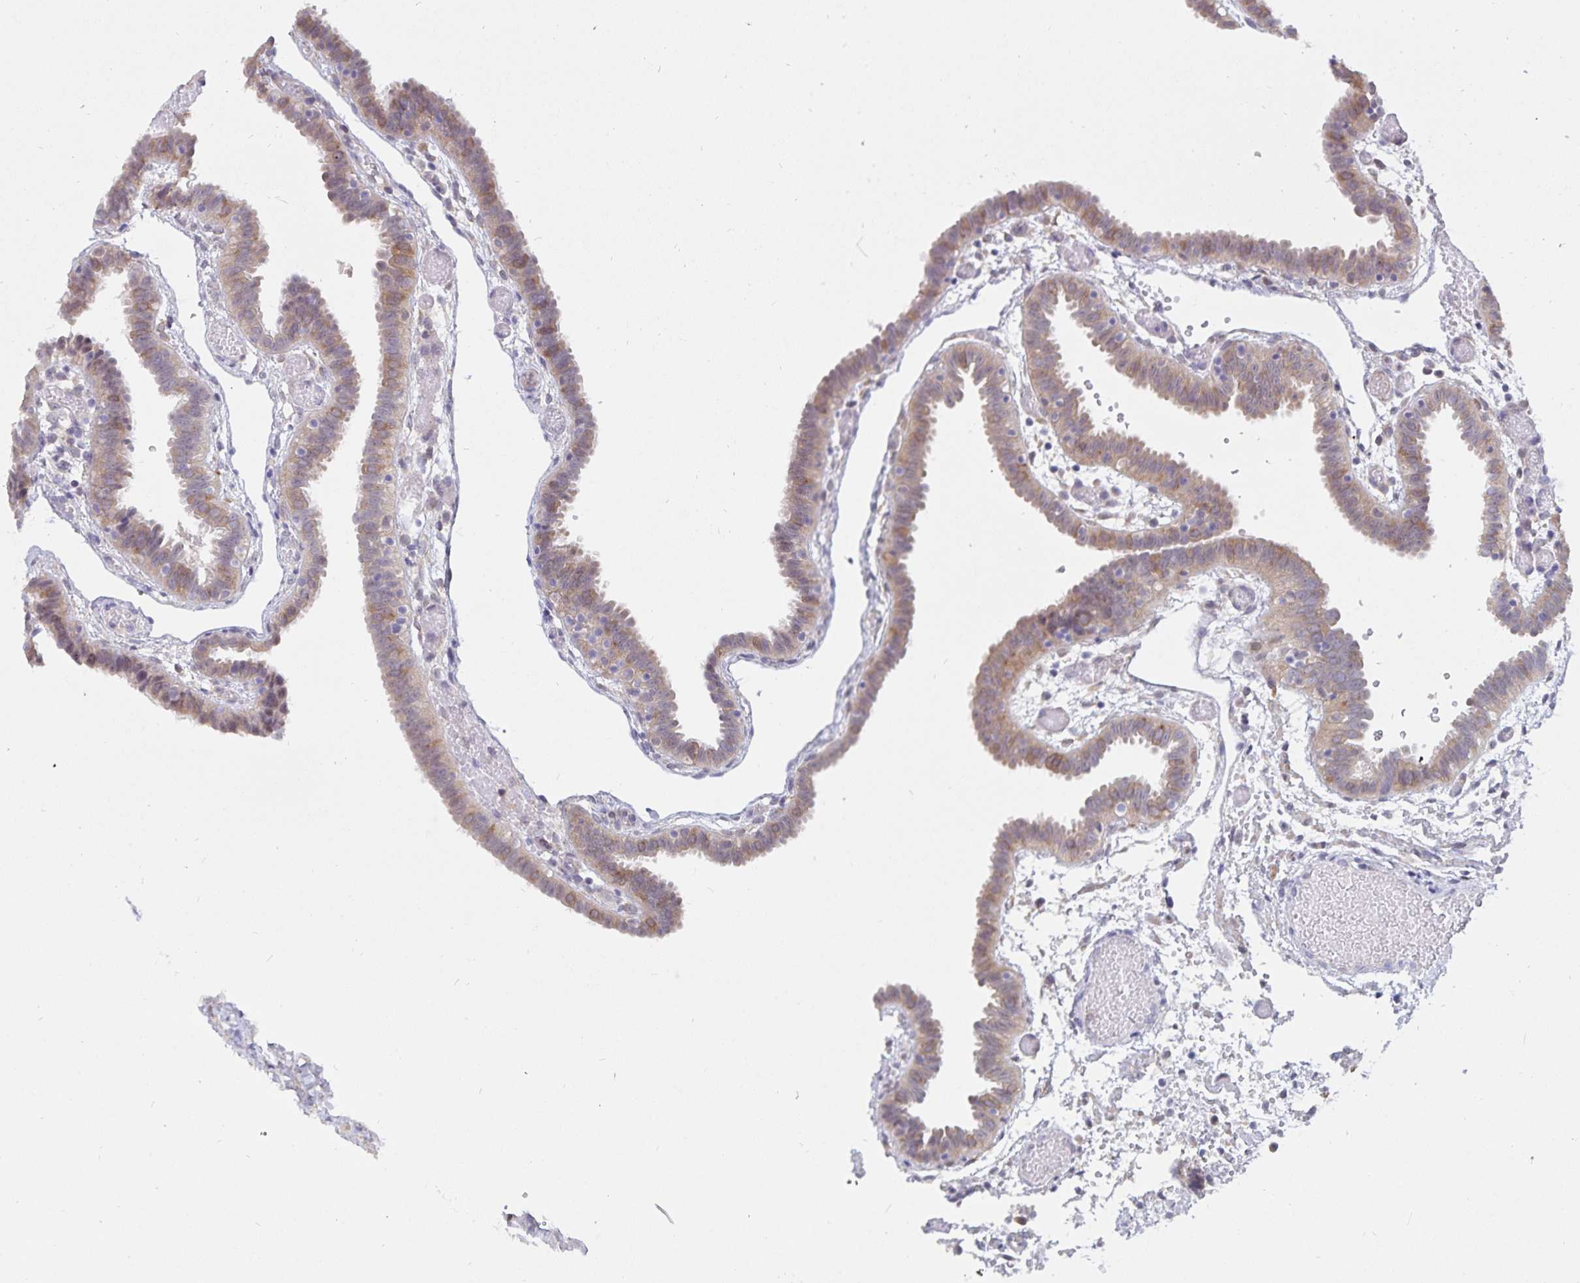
{"staining": {"intensity": "weak", "quantity": ">75%", "location": "cytoplasmic/membranous"}, "tissue": "fallopian tube", "cell_type": "Glandular cells", "image_type": "normal", "snomed": [{"axis": "morphology", "description": "Normal tissue, NOS"}, {"axis": "topography", "description": "Fallopian tube"}], "caption": "A low amount of weak cytoplasmic/membranous staining is seen in approximately >75% of glandular cells in normal fallopian tube. (brown staining indicates protein expression, while blue staining denotes nuclei).", "gene": "ATP2A2", "patient": {"sex": "female", "age": 37}}